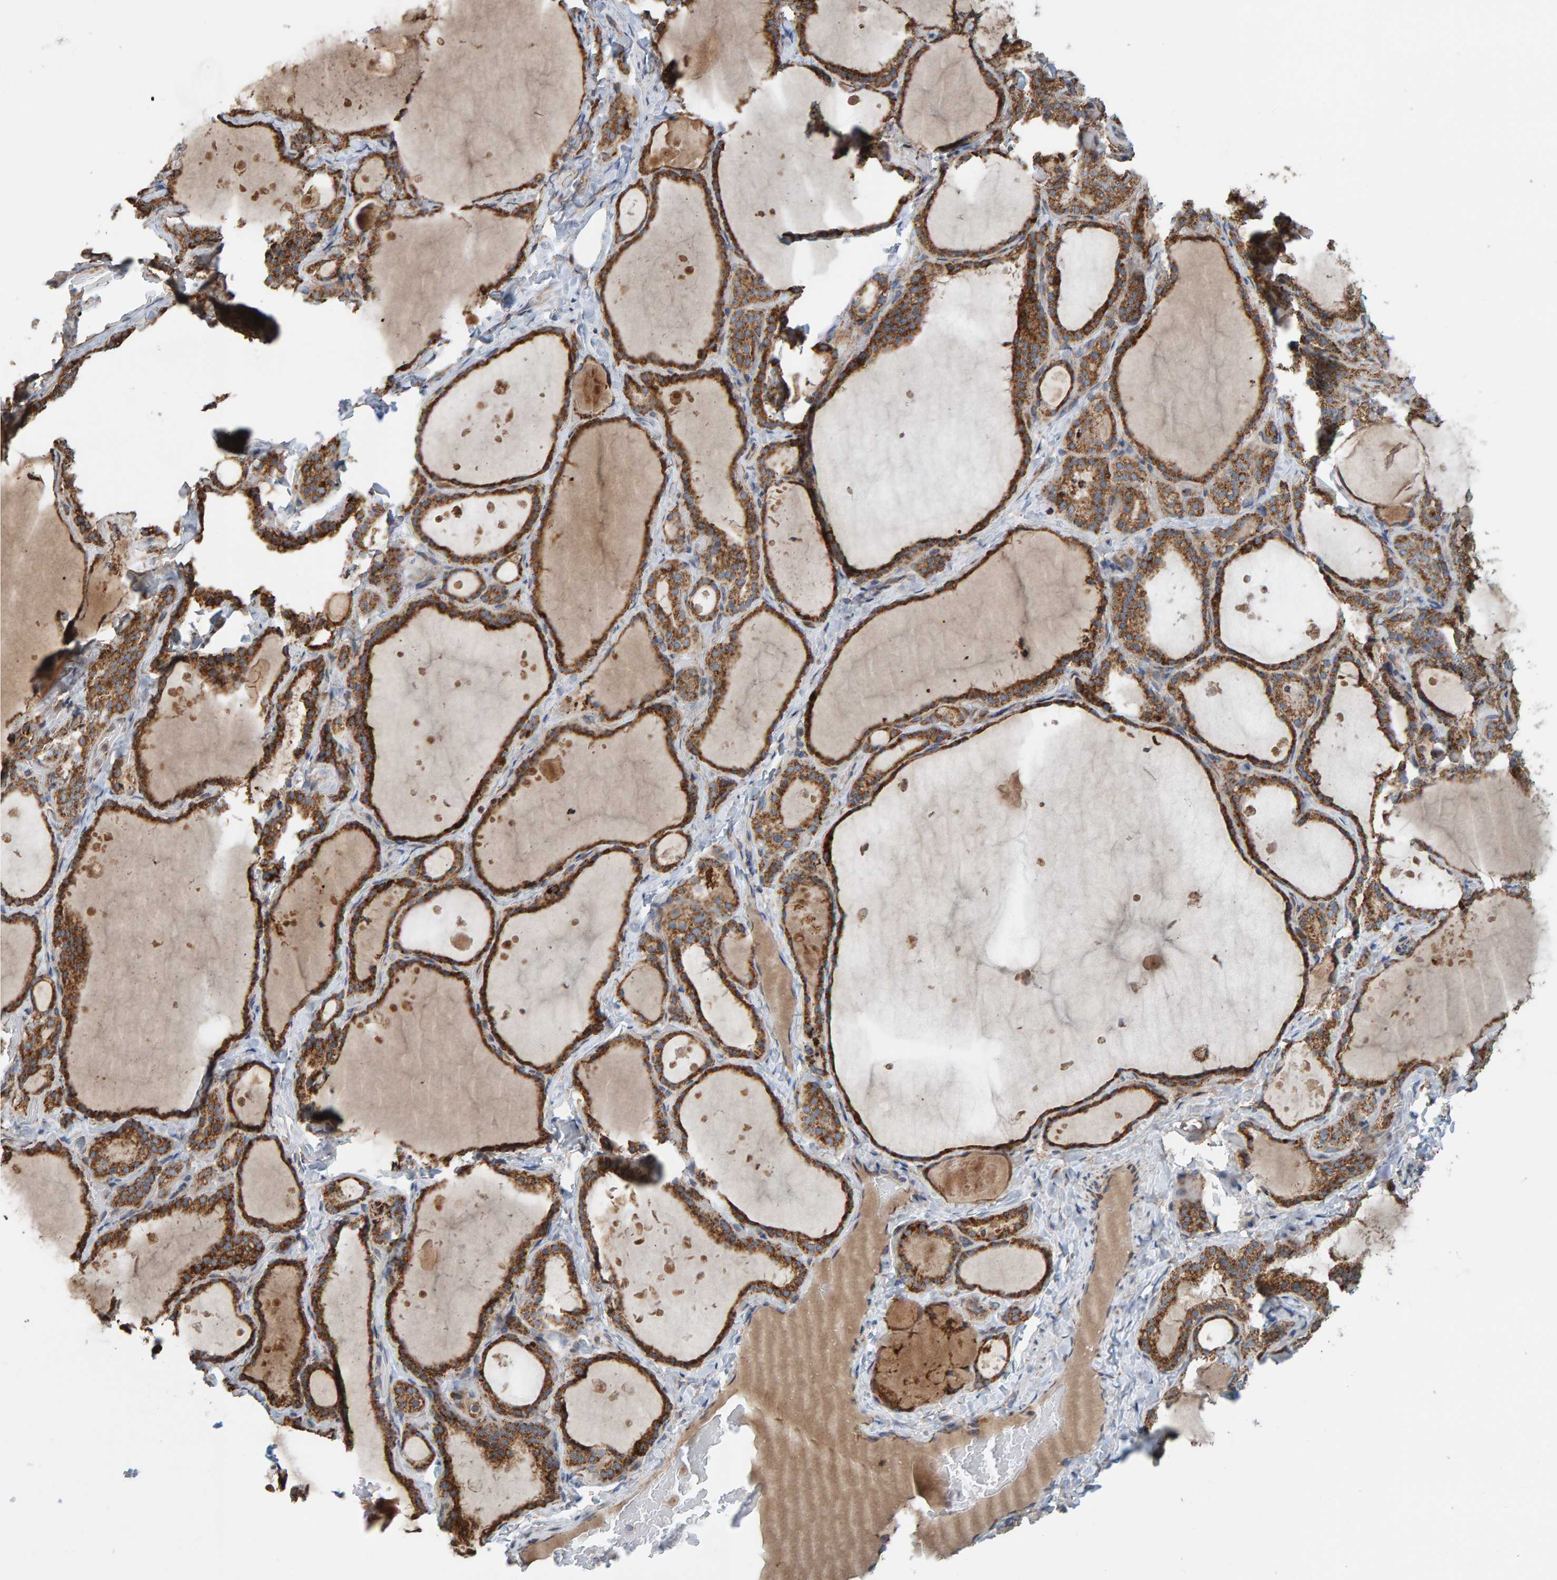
{"staining": {"intensity": "strong", "quantity": ">75%", "location": "cytoplasmic/membranous"}, "tissue": "thyroid gland", "cell_type": "Glandular cells", "image_type": "normal", "snomed": [{"axis": "morphology", "description": "Normal tissue, NOS"}, {"axis": "topography", "description": "Thyroid gland"}], "caption": "A high amount of strong cytoplasmic/membranous staining is present in about >75% of glandular cells in unremarkable thyroid gland.", "gene": "MRPL45", "patient": {"sex": "female", "age": 44}}